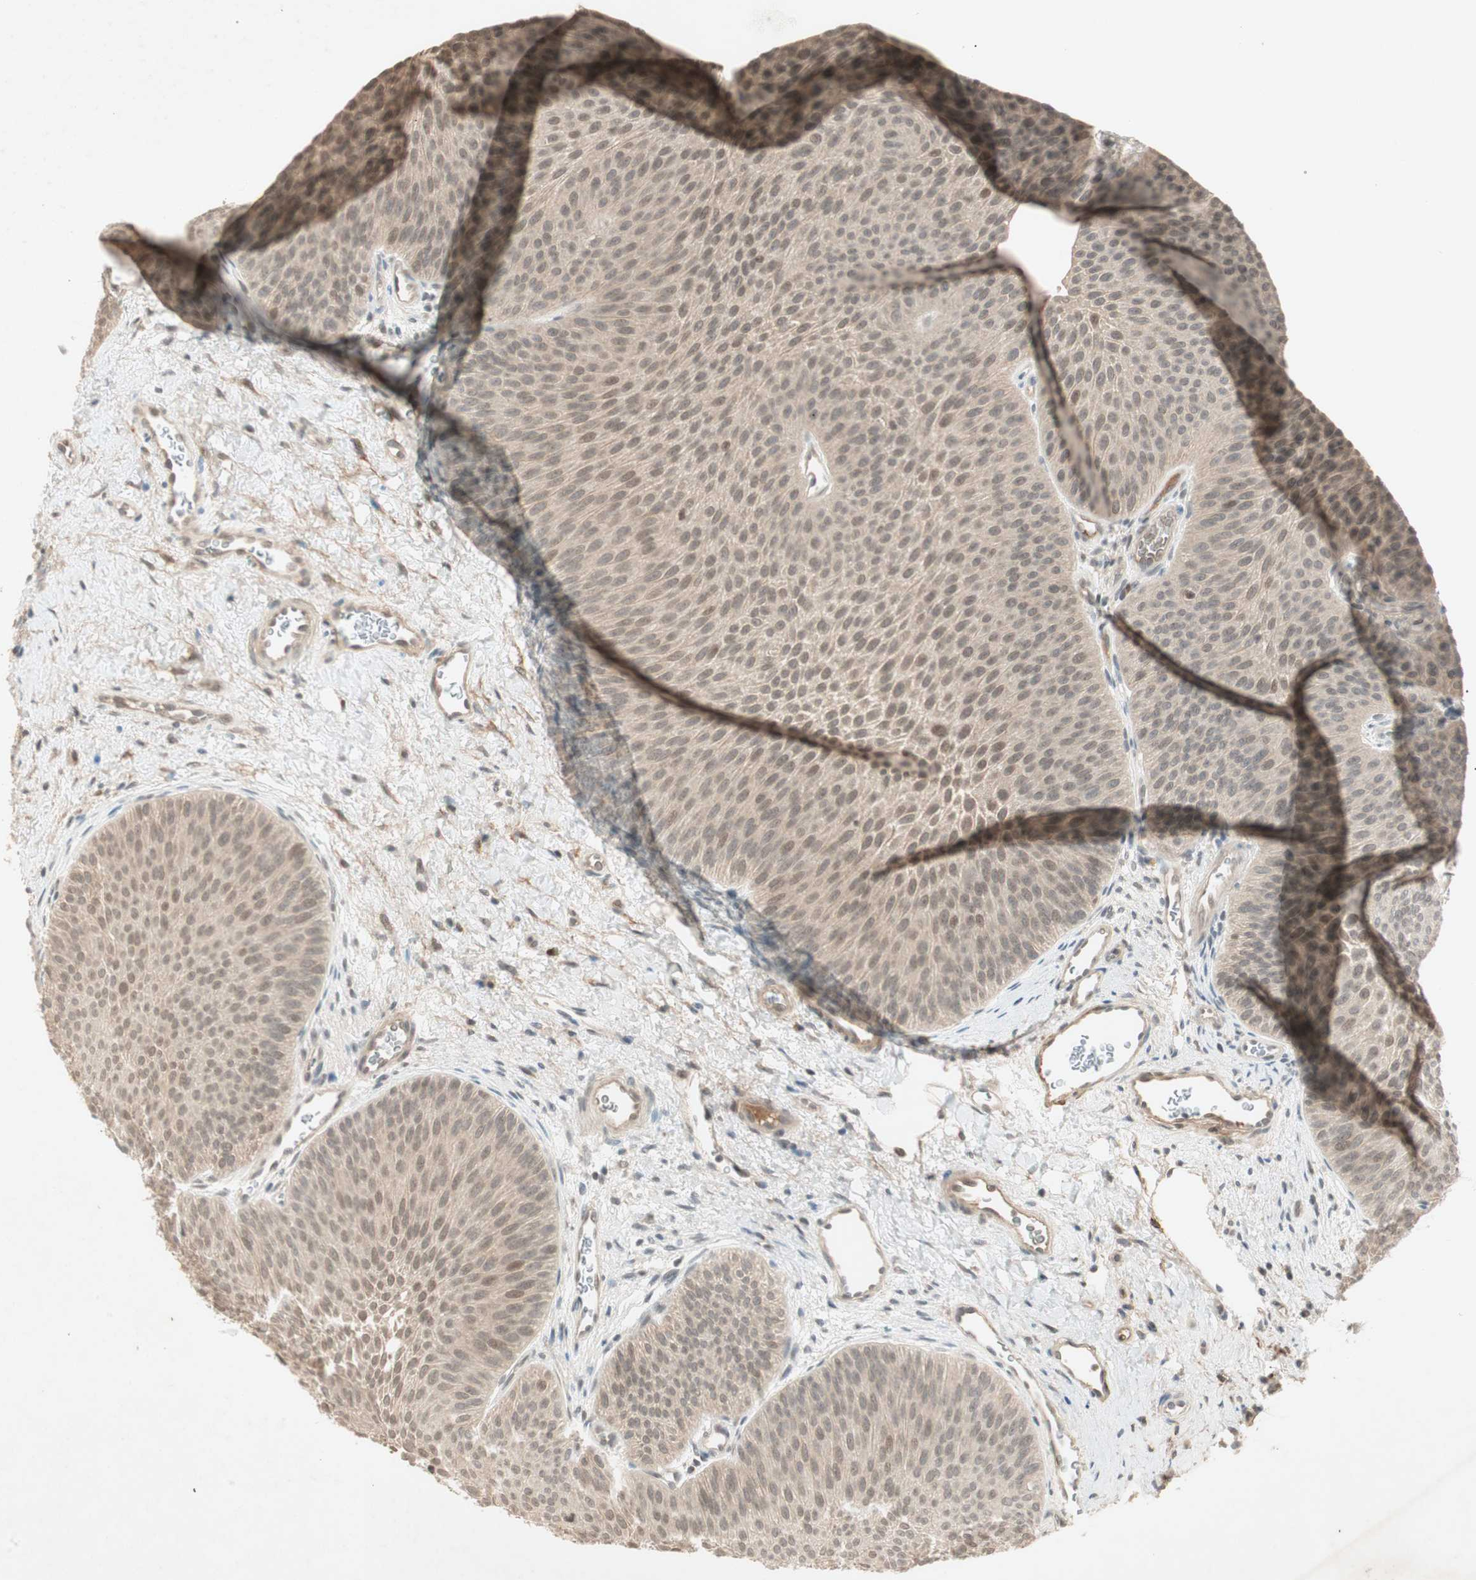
{"staining": {"intensity": "weak", "quantity": ">75%", "location": "cytoplasmic/membranous,nuclear"}, "tissue": "urothelial cancer", "cell_type": "Tumor cells", "image_type": "cancer", "snomed": [{"axis": "morphology", "description": "Urothelial carcinoma, Low grade"}, {"axis": "topography", "description": "Urinary bladder"}], "caption": "Tumor cells reveal low levels of weak cytoplasmic/membranous and nuclear staining in about >75% of cells in urothelial cancer.", "gene": "RNGTT", "patient": {"sex": "female", "age": 60}}